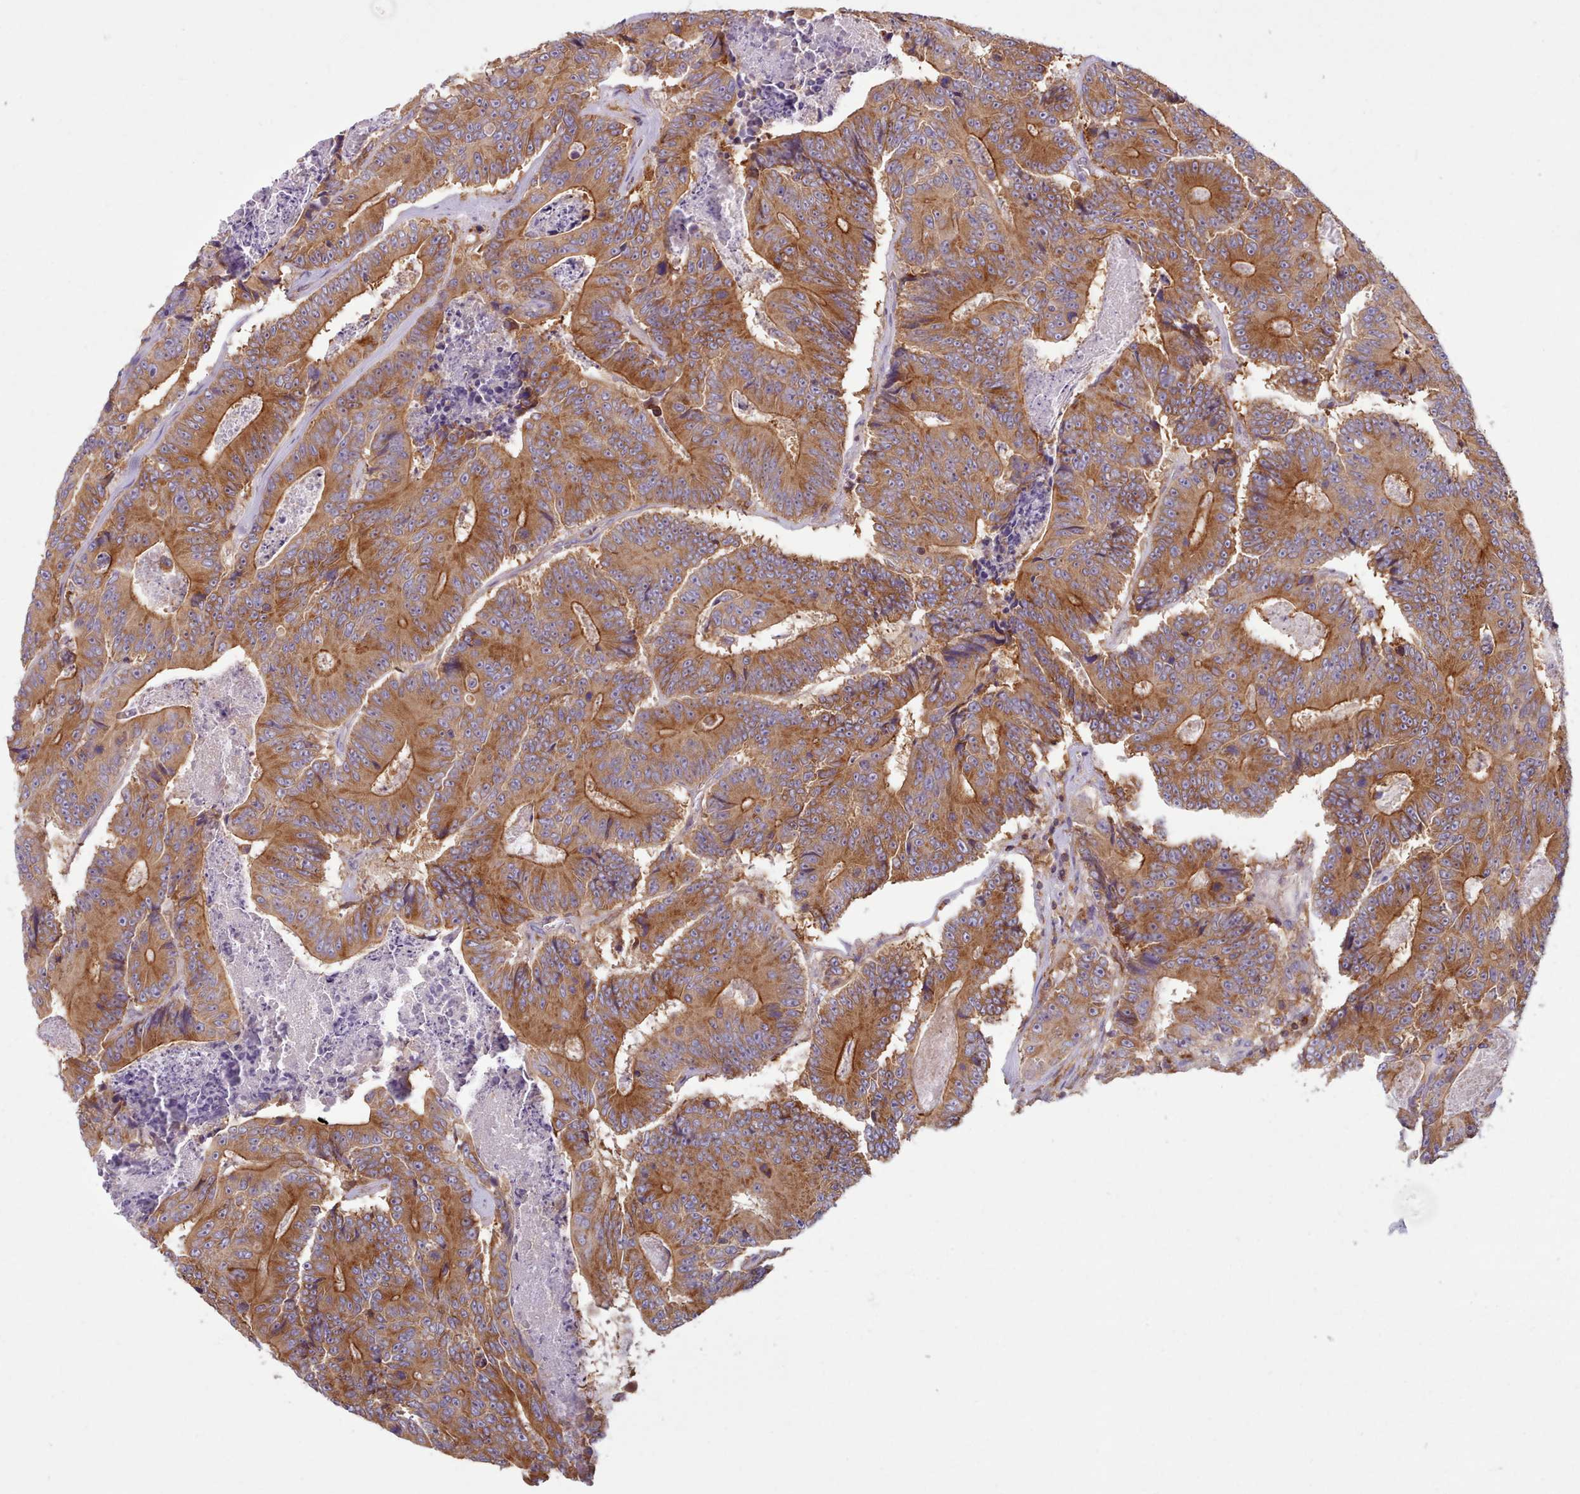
{"staining": {"intensity": "moderate", "quantity": ">75%", "location": "cytoplasmic/membranous"}, "tissue": "colorectal cancer", "cell_type": "Tumor cells", "image_type": "cancer", "snomed": [{"axis": "morphology", "description": "Adenocarcinoma, NOS"}, {"axis": "topography", "description": "Colon"}], "caption": "A micrograph showing moderate cytoplasmic/membranous staining in about >75% of tumor cells in colorectal cancer, as visualized by brown immunohistochemical staining.", "gene": "CRYBG1", "patient": {"sex": "male", "age": 83}}